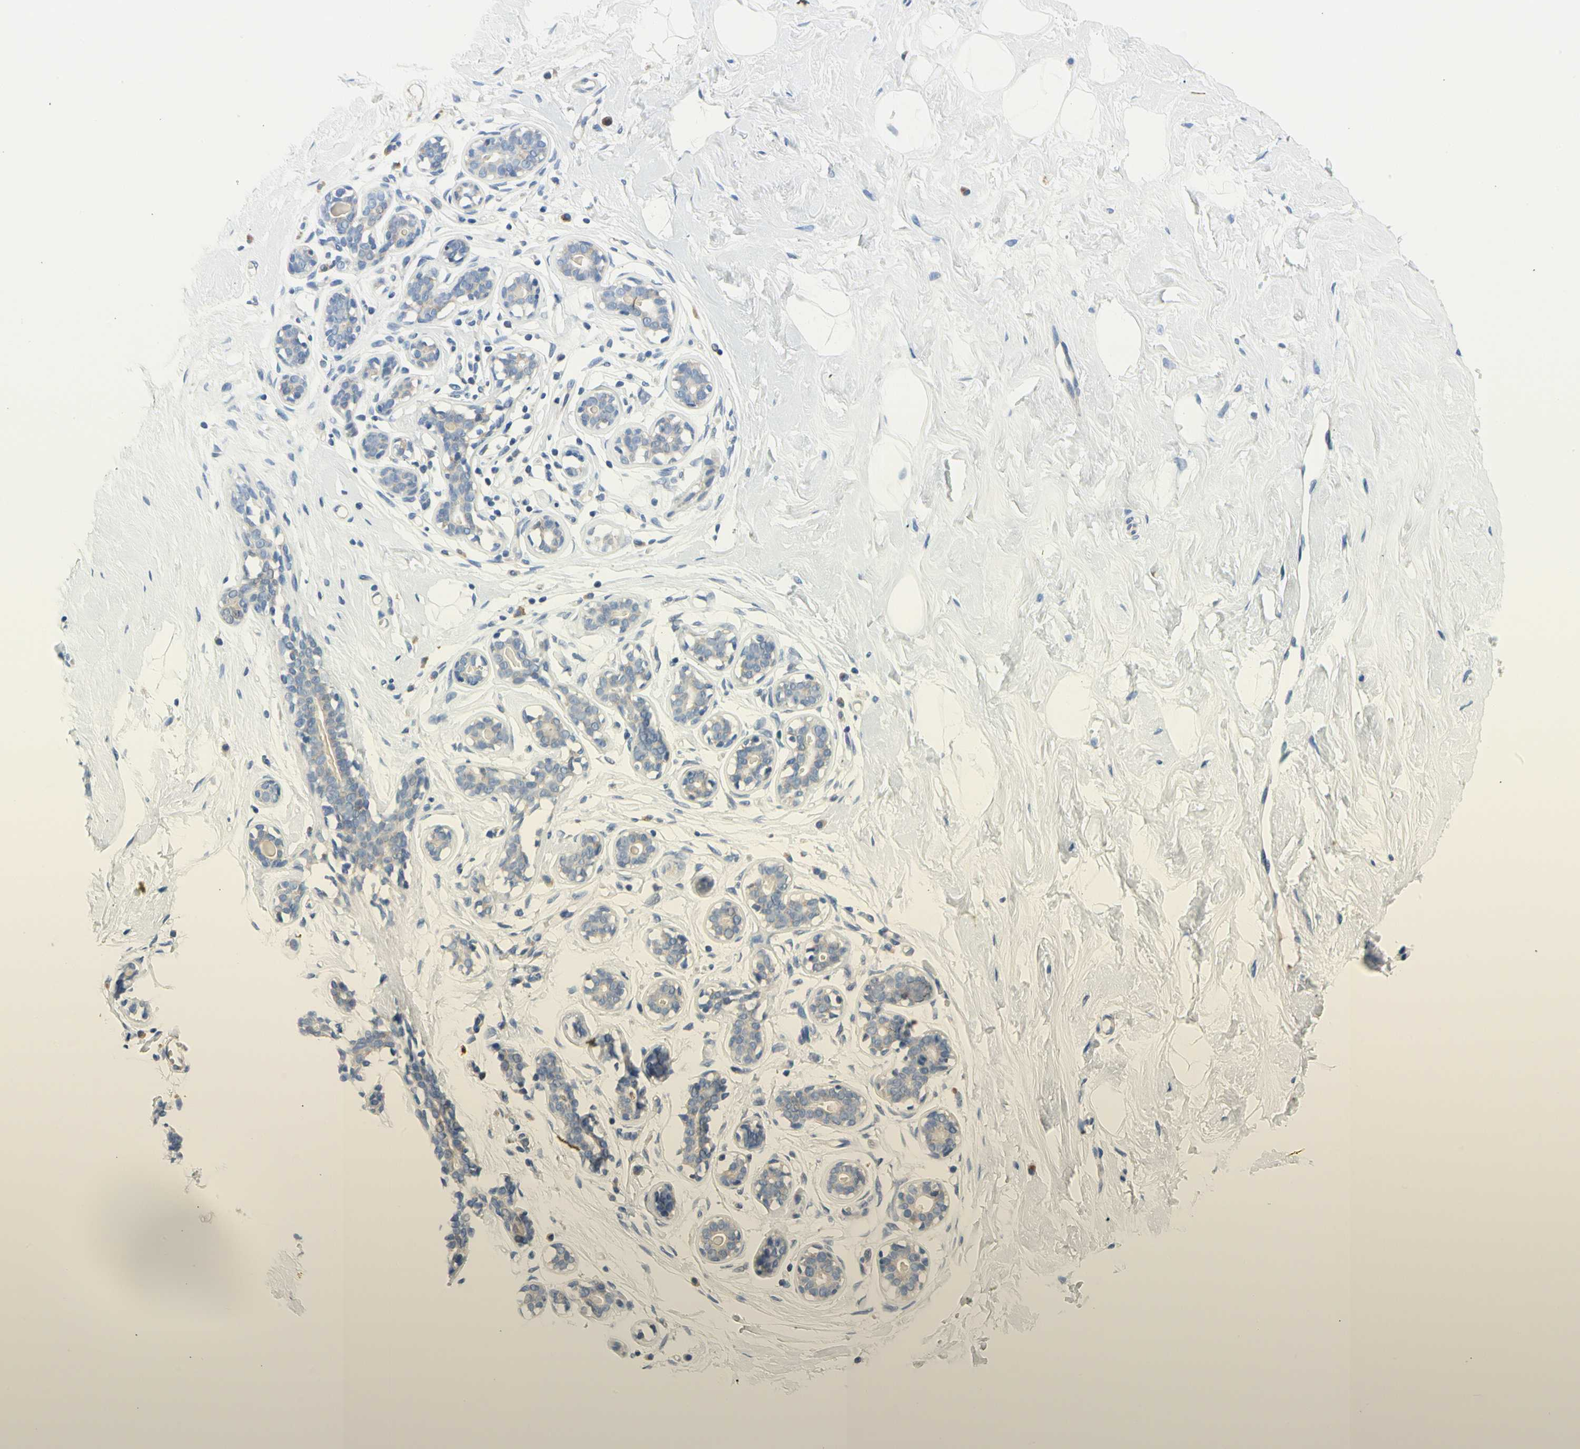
{"staining": {"intensity": "negative", "quantity": "none", "location": "none"}, "tissue": "breast", "cell_type": "Adipocytes", "image_type": "normal", "snomed": [{"axis": "morphology", "description": "Normal tissue, NOS"}, {"axis": "topography", "description": "Breast"}], "caption": "Adipocytes show no significant staining in normal breast. Nuclei are stained in blue.", "gene": "STXBP1", "patient": {"sex": "female", "age": 23}}